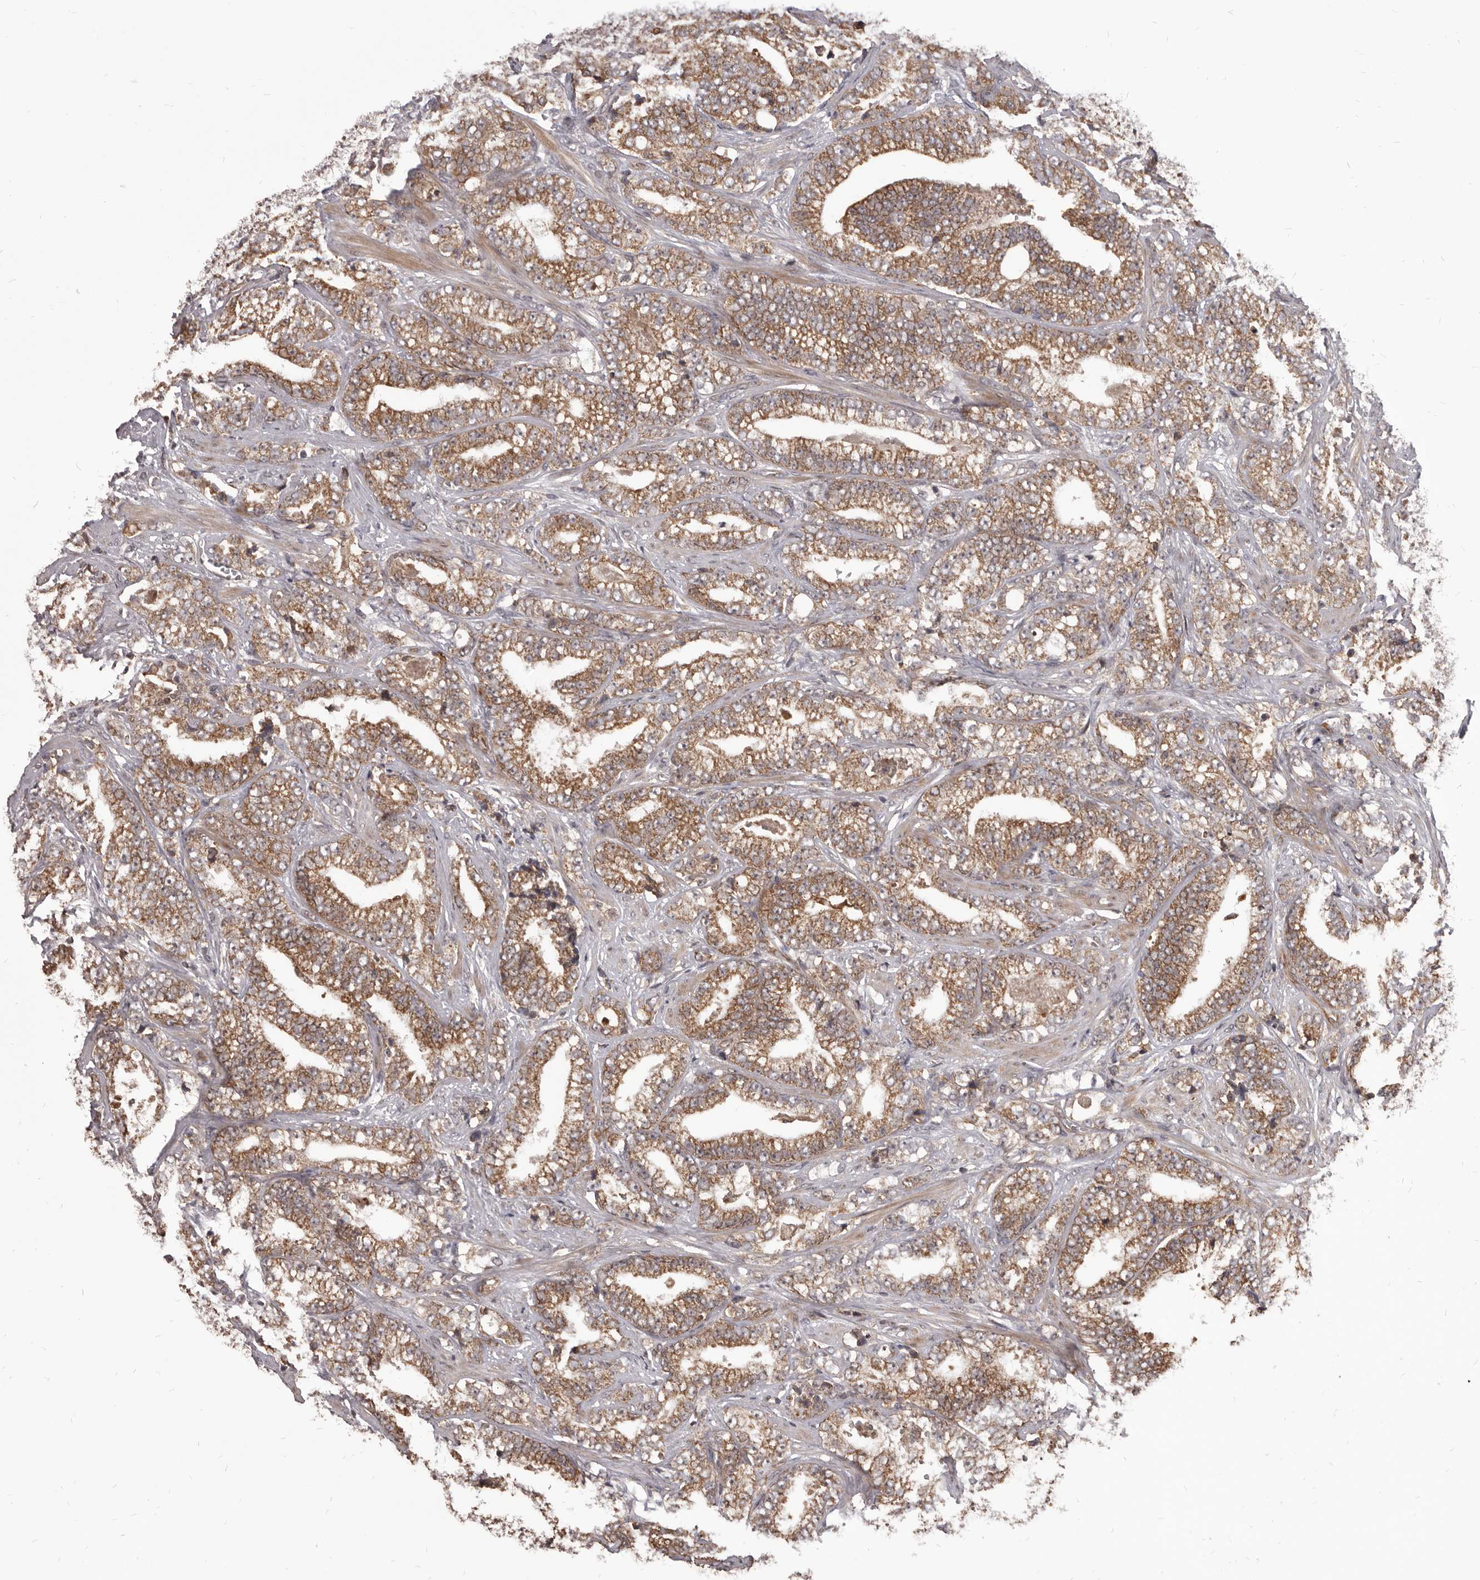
{"staining": {"intensity": "moderate", "quantity": ">75%", "location": "cytoplasmic/membranous"}, "tissue": "prostate cancer", "cell_type": "Tumor cells", "image_type": "cancer", "snomed": [{"axis": "morphology", "description": "Adenocarcinoma, High grade"}, {"axis": "topography", "description": "Prostate and seminal vesicle, NOS"}], "caption": "Immunohistochemical staining of human prostate high-grade adenocarcinoma reveals medium levels of moderate cytoplasmic/membranous protein staining in about >75% of tumor cells. The staining was performed using DAB (3,3'-diaminobenzidine), with brown indicating positive protein expression. Nuclei are stained blue with hematoxylin.", "gene": "MAP3K14", "patient": {"sex": "male", "age": 67}}